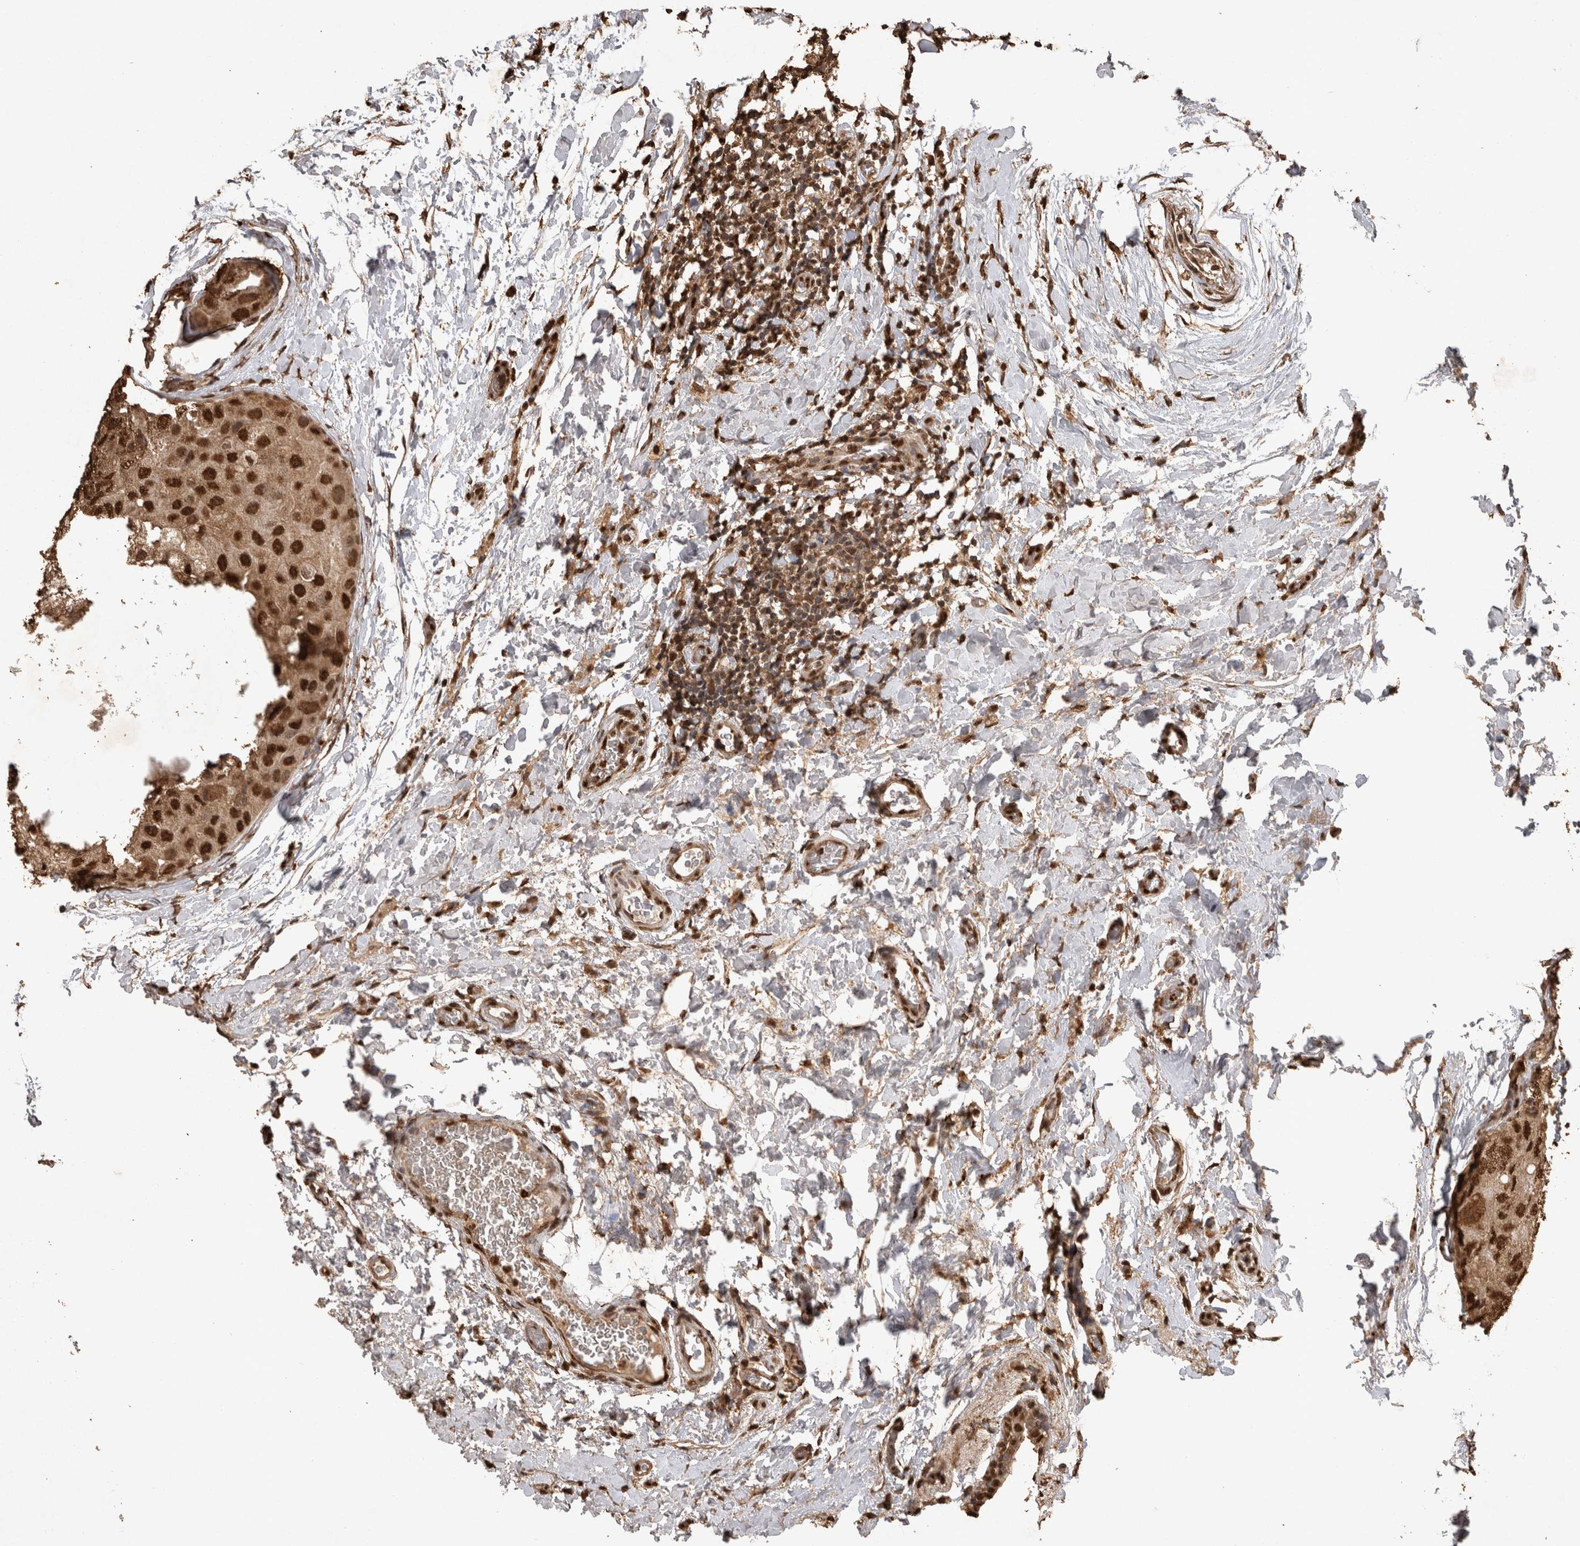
{"staining": {"intensity": "strong", "quantity": ">75%", "location": "cytoplasmic/membranous,nuclear"}, "tissue": "breast cancer", "cell_type": "Tumor cells", "image_type": "cancer", "snomed": [{"axis": "morphology", "description": "Duct carcinoma"}, {"axis": "topography", "description": "Breast"}], "caption": "The image displays staining of intraductal carcinoma (breast), revealing strong cytoplasmic/membranous and nuclear protein positivity (brown color) within tumor cells.", "gene": "OAS2", "patient": {"sex": "female", "age": 62}}